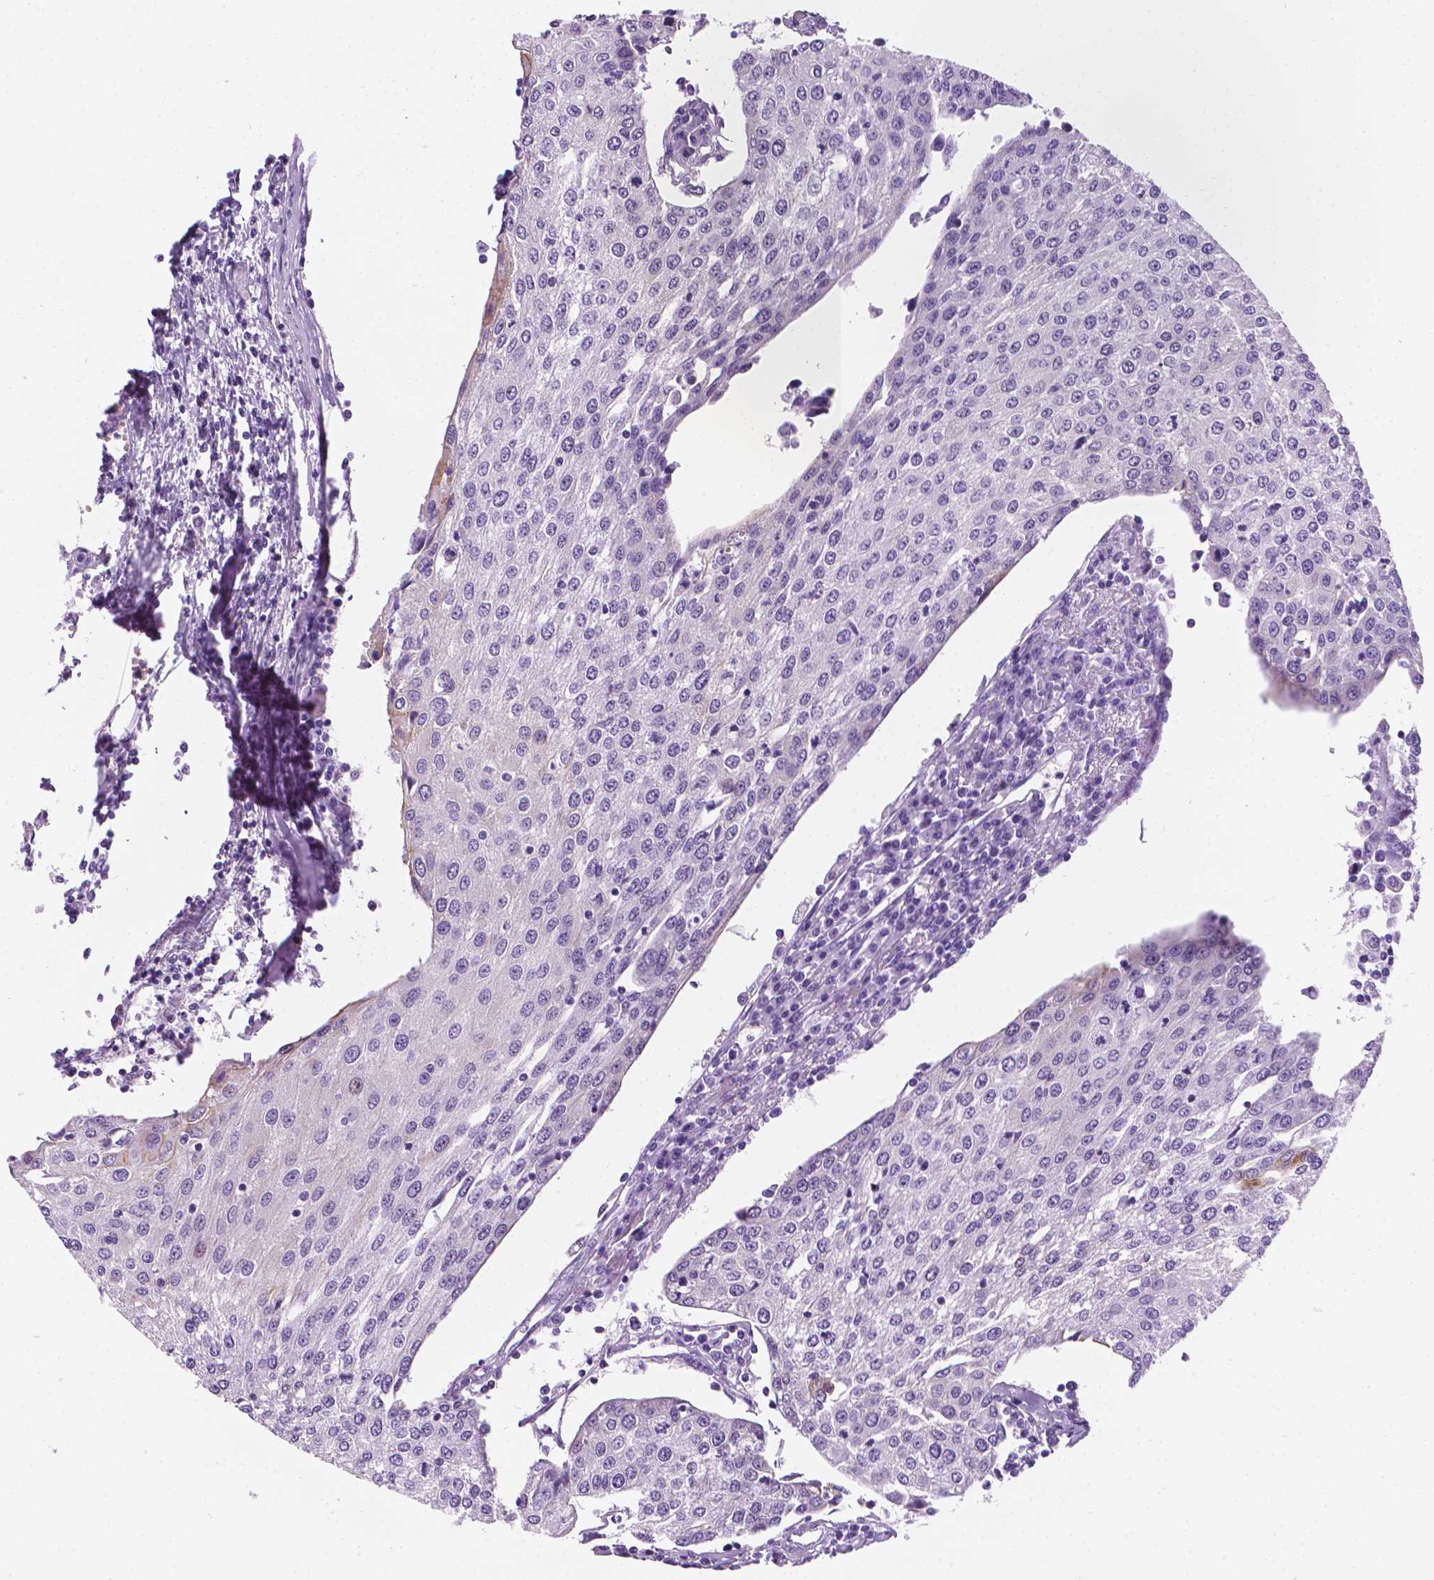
{"staining": {"intensity": "negative", "quantity": "none", "location": "none"}, "tissue": "urothelial cancer", "cell_type": "Tumor cells", "image_type": "cancer", "snomed": [{"axis": "morphology", "description": "Urothelial carcinoma, High grade"}, {"axis": "topography", "description": "Urinary bladder"}], "caption": "This photomicrograph is of urothelial cancer stained with immunohistochemistry (IHC) to label a protein in brown with the nuclei are counter-stained blue. There is no expression in tumor cells.", "gene": "PPL", "patient": {"sex": "female", "age": 85}}